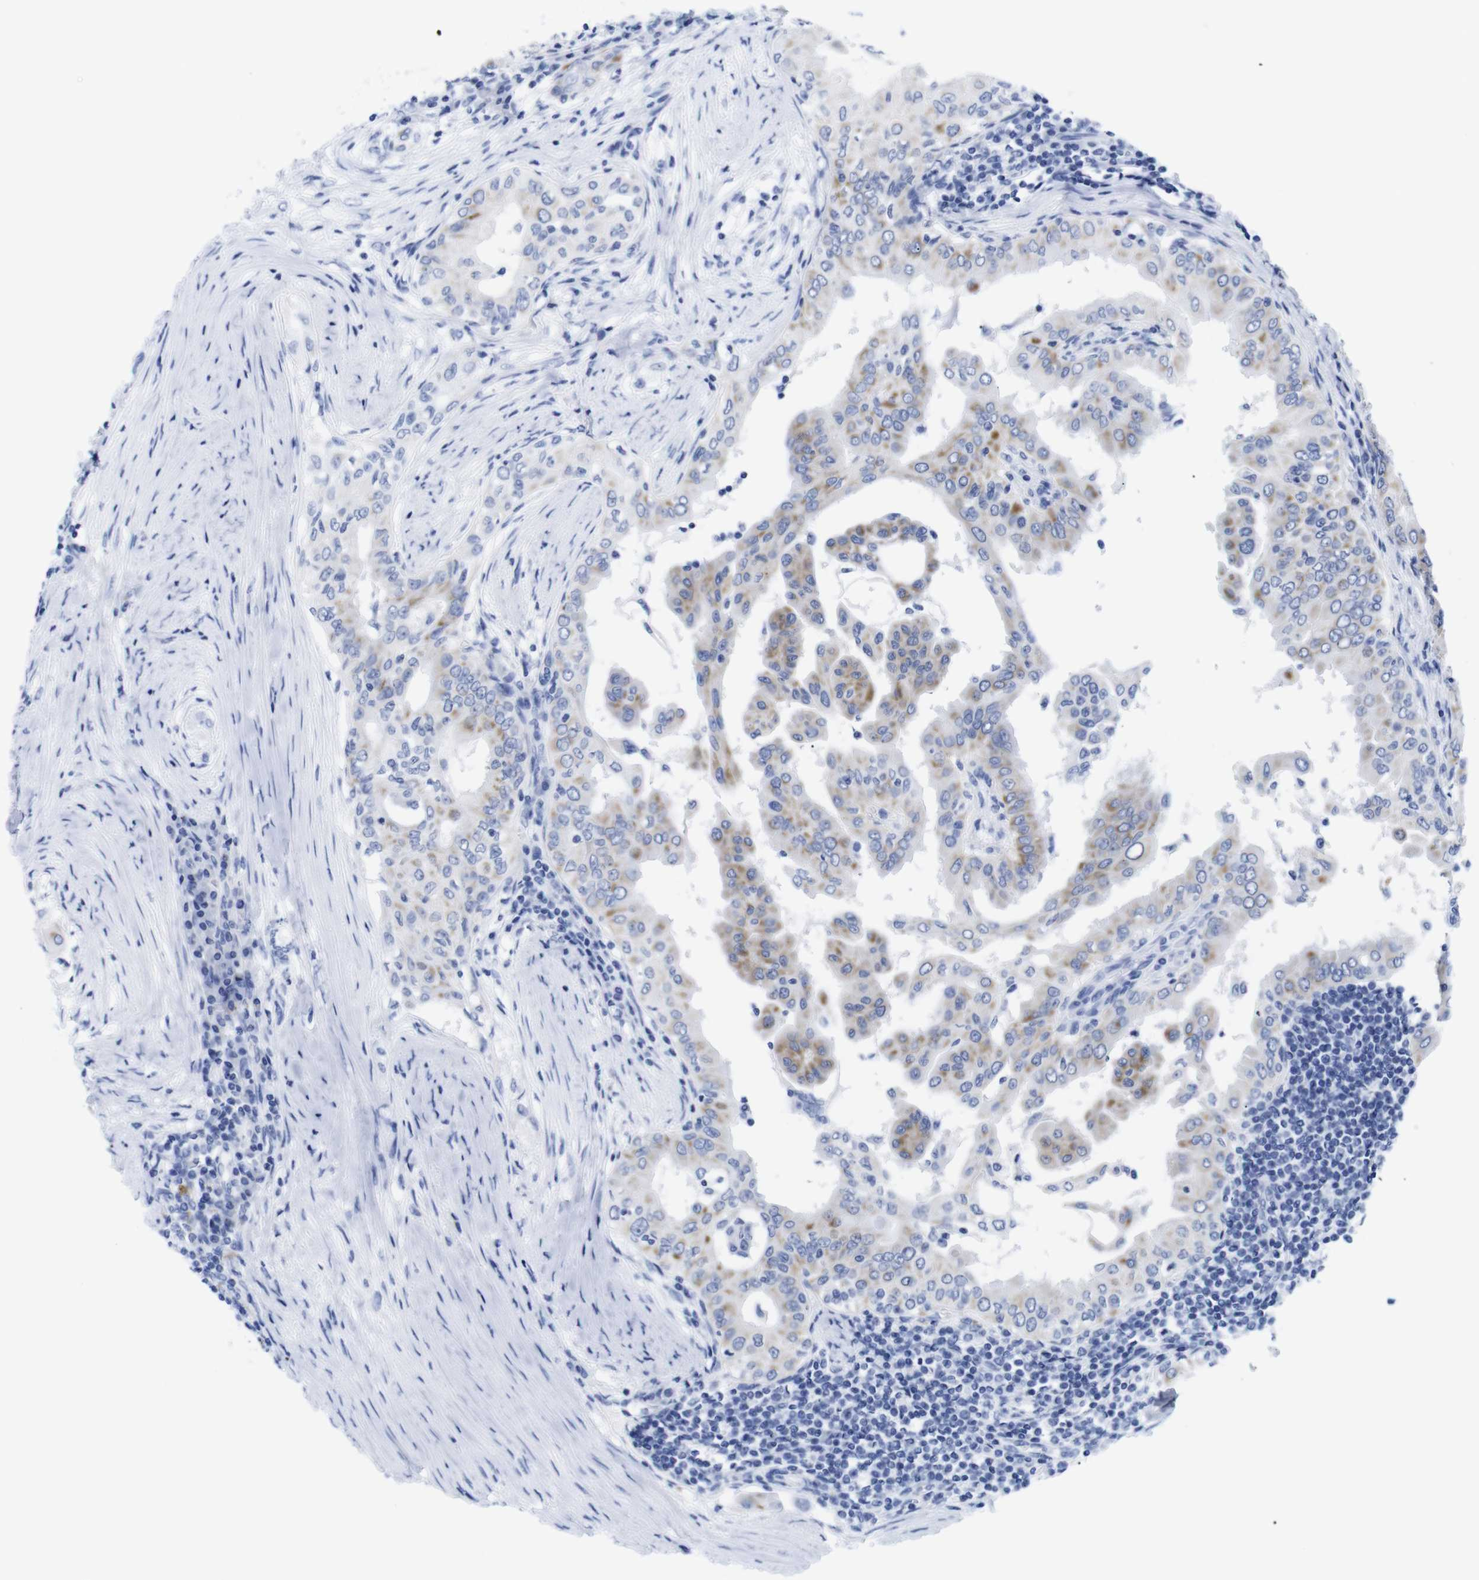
{"staining": {"intensity": "moderate", "quantity": "<25%", "location": "cytoplasmic/membranous"}, "tissue": "thyroid cancer", "cell_type": "Tumor cells", "image_type": "cancer", "snomed": [{"axis": "morphology", "description": "Papillary adenocarcinoma, NOS"}, {"axis": "topography", "description": "Thyroid gland"}], "caption": "Protein expression by immunohistochemistry reveals moderate cytoplasmic/membranous expression in about <25% of tumor cells in thyroid cancer. (IHC, brightfield microscopy, high magnification).", "gene": "LRRC55", "patient": {"sex": "male", "age": 33}}